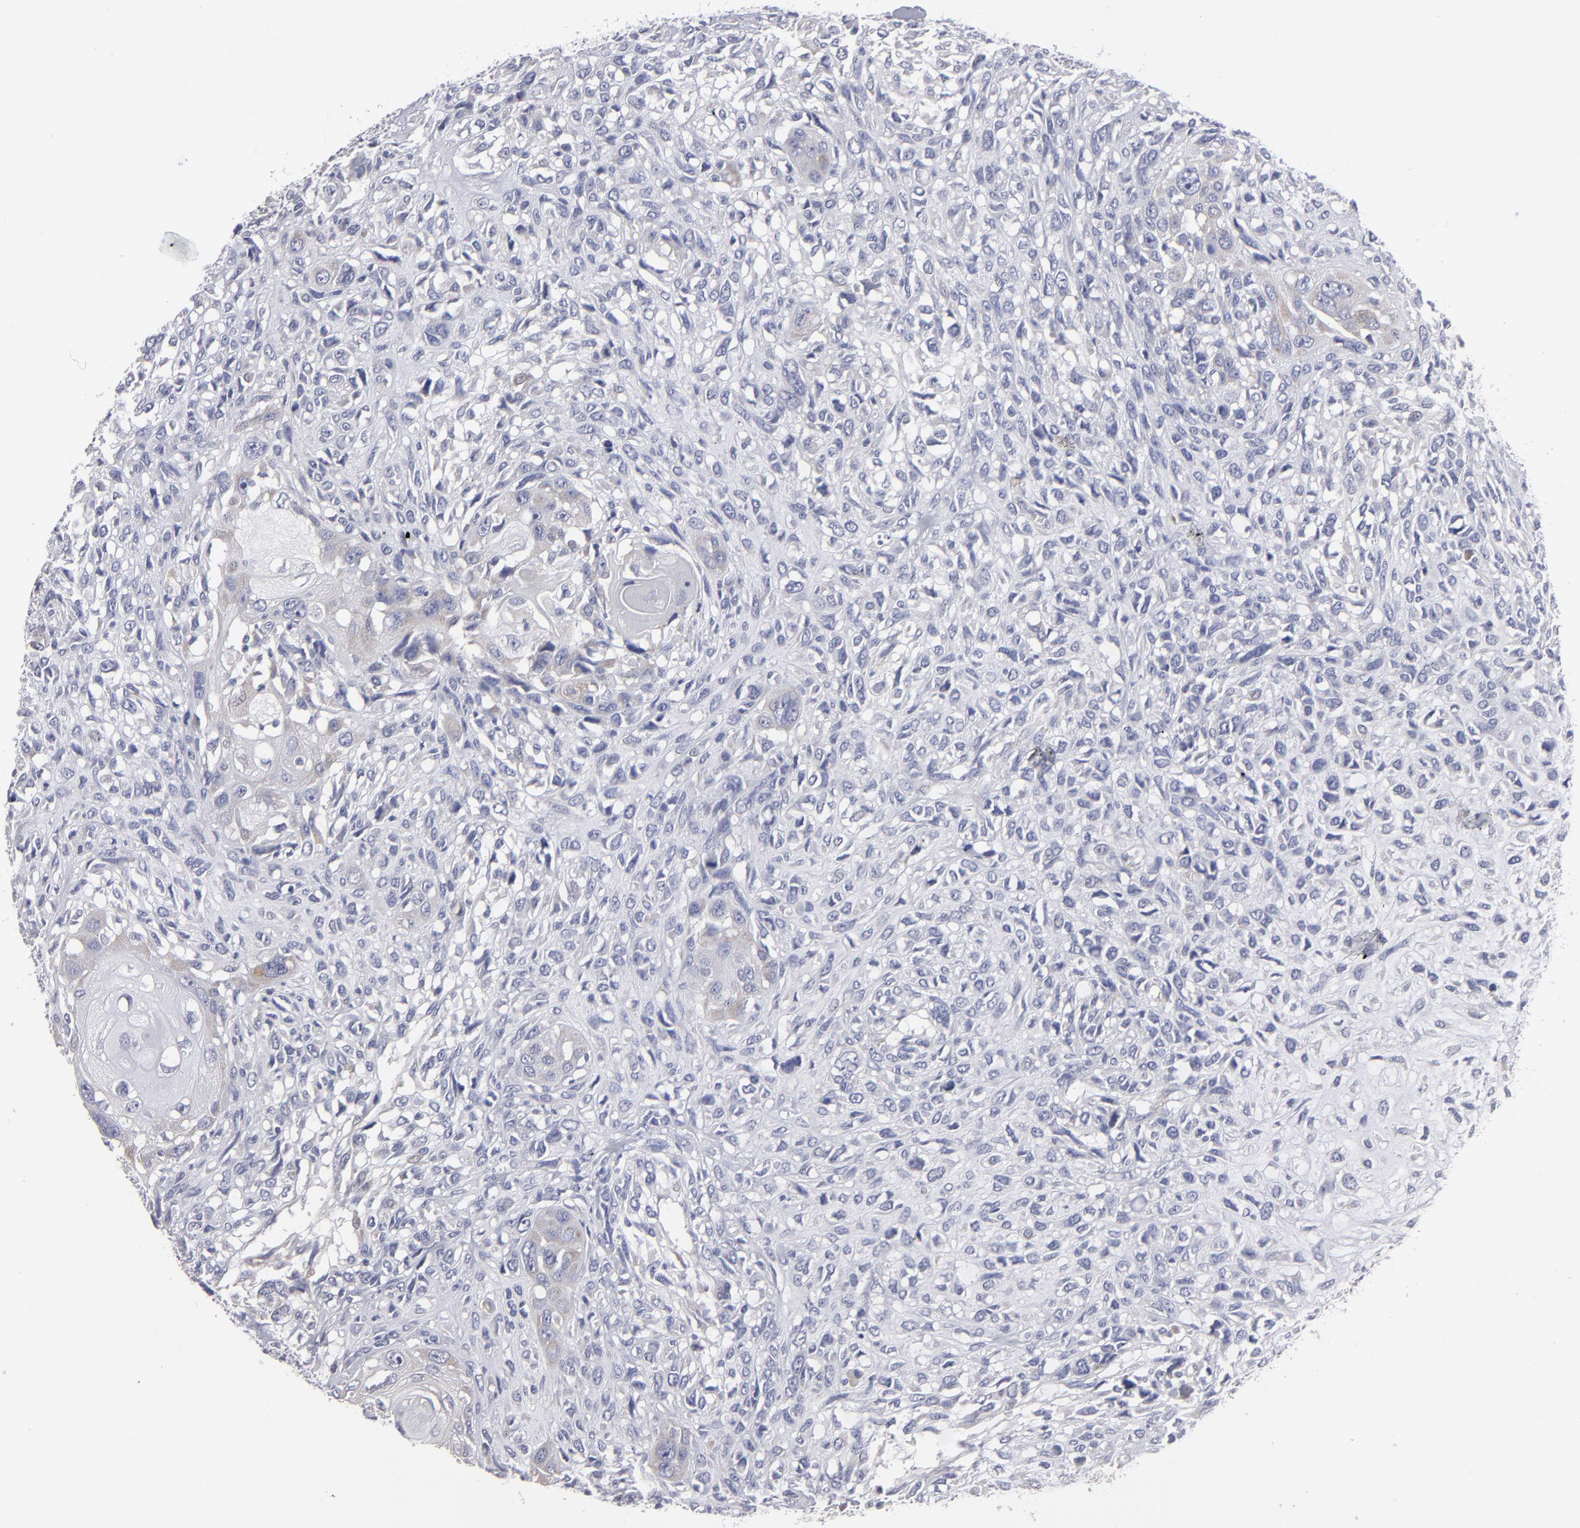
{"staining": {"intensity": "weak", "quantity": "25%-75%", "location": "cytoplasmic/membranous"}, "tissue": "head and neck cancer", "cell_type": "Tumor cells", "image_type": "cancer", "snomed": [{"axis": "morphology", "description": "Neoplasm, malignant, NOS"}, {"axis": "topography", "description": "Salivary gland"}, {"axis": "topography", "description": "Head-Neck"}], "caption": "IHC (DAB (3,3'-diaminobenzidine)) staining of human head and neck cancer demonstrates weak cytoplasmic/membranous protein staining in approximately 25%-75% of tumor cells. Nuclei are stained in blue.", "gene": "CCDC80", "patient": {"sex": "male", "age": 43}}